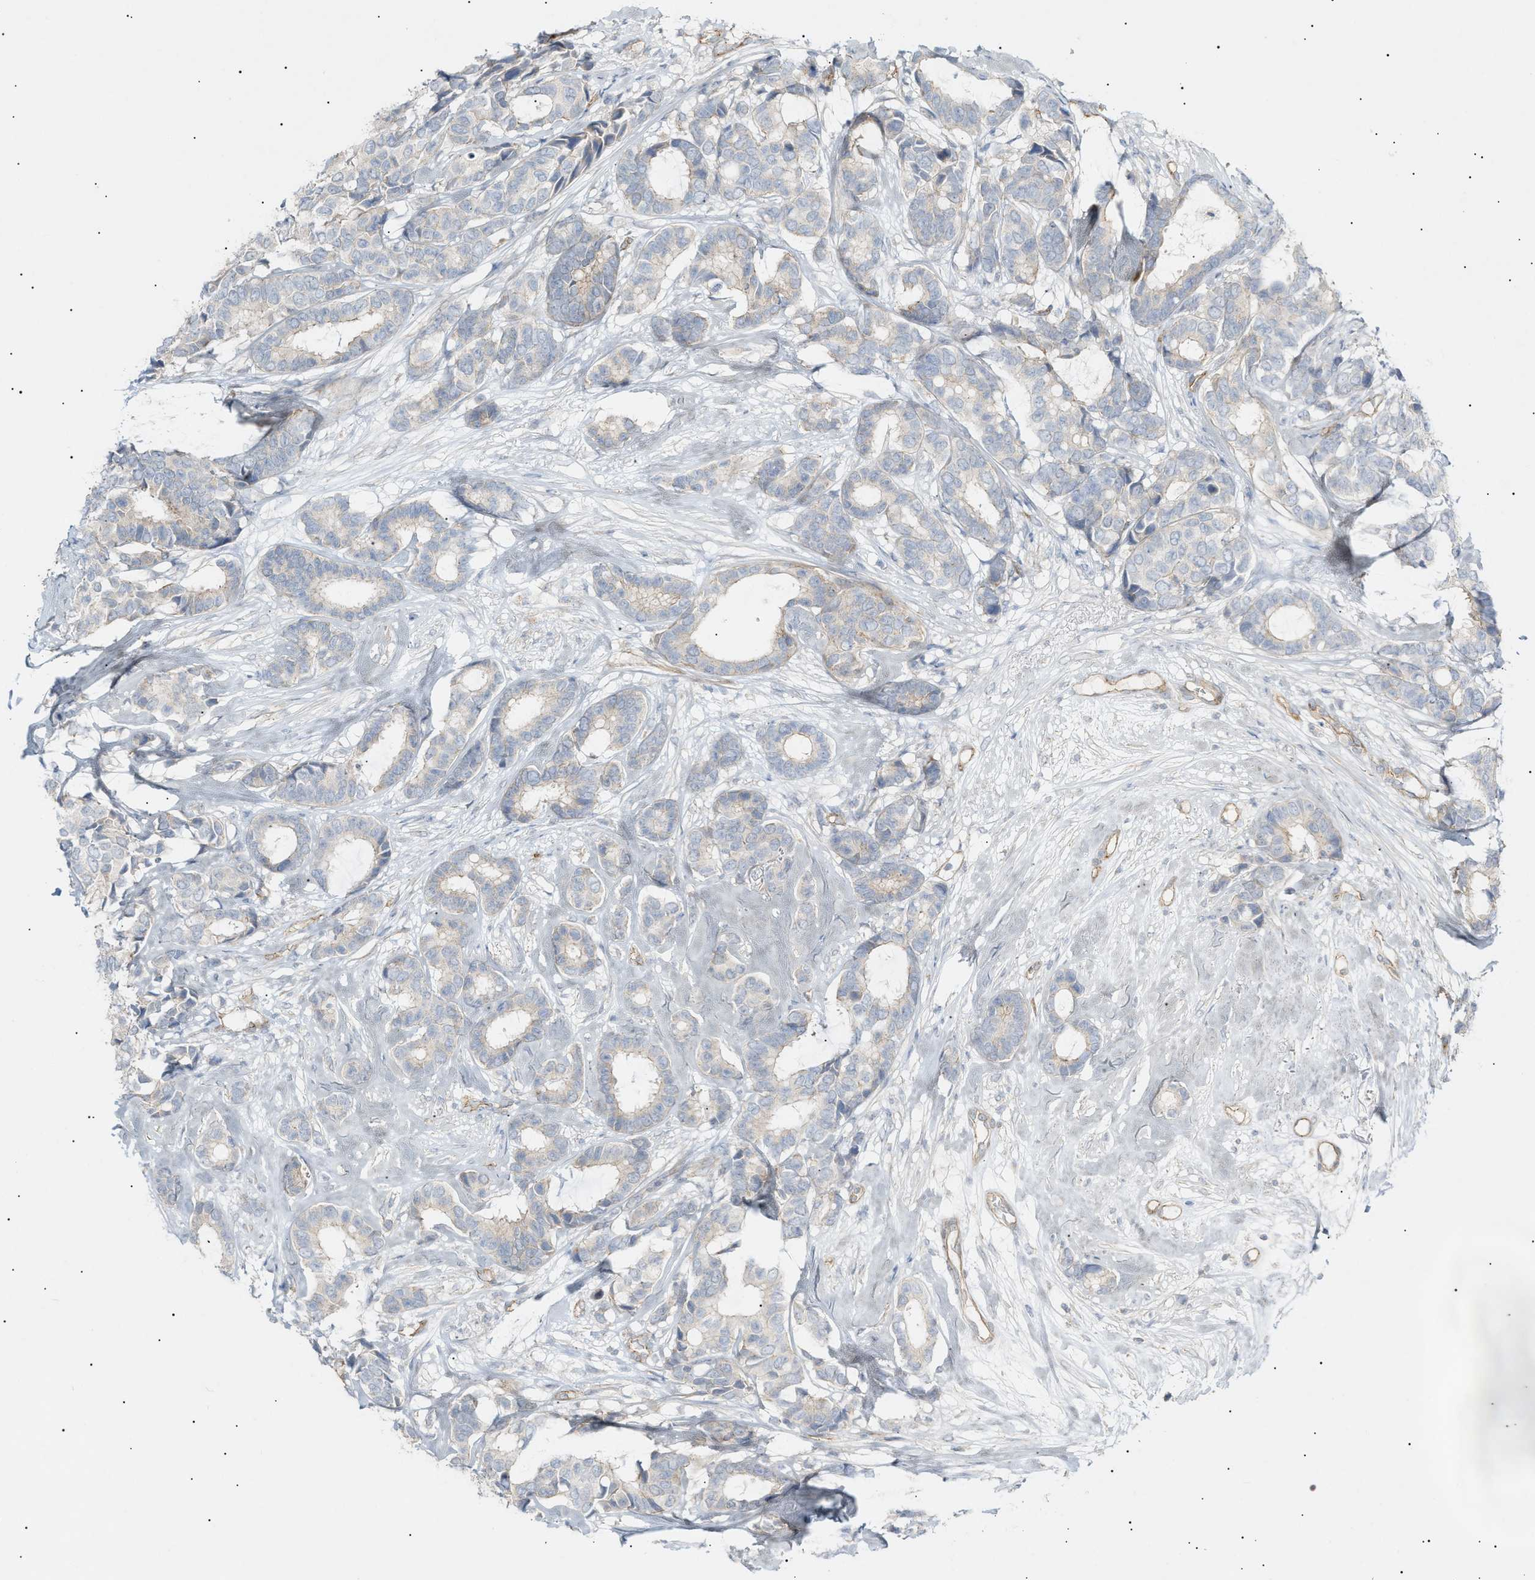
{"staining": {"intensity": "negative", "quantity": "none", "location": "none"}, "tissue": "breast cancer", "cell_type": "Tumor cells", "image_type": "cancer", "snomed": [{"axis": "morphology", "description": "Duct carcinoma"}, {"axis": "topography", "description": "Breast"}], "caption": "Tumor cells are negative for protein expression in human breast cancer.", "gene": "ZFHX2", "patient": {"sex": "female", "age": 87}}